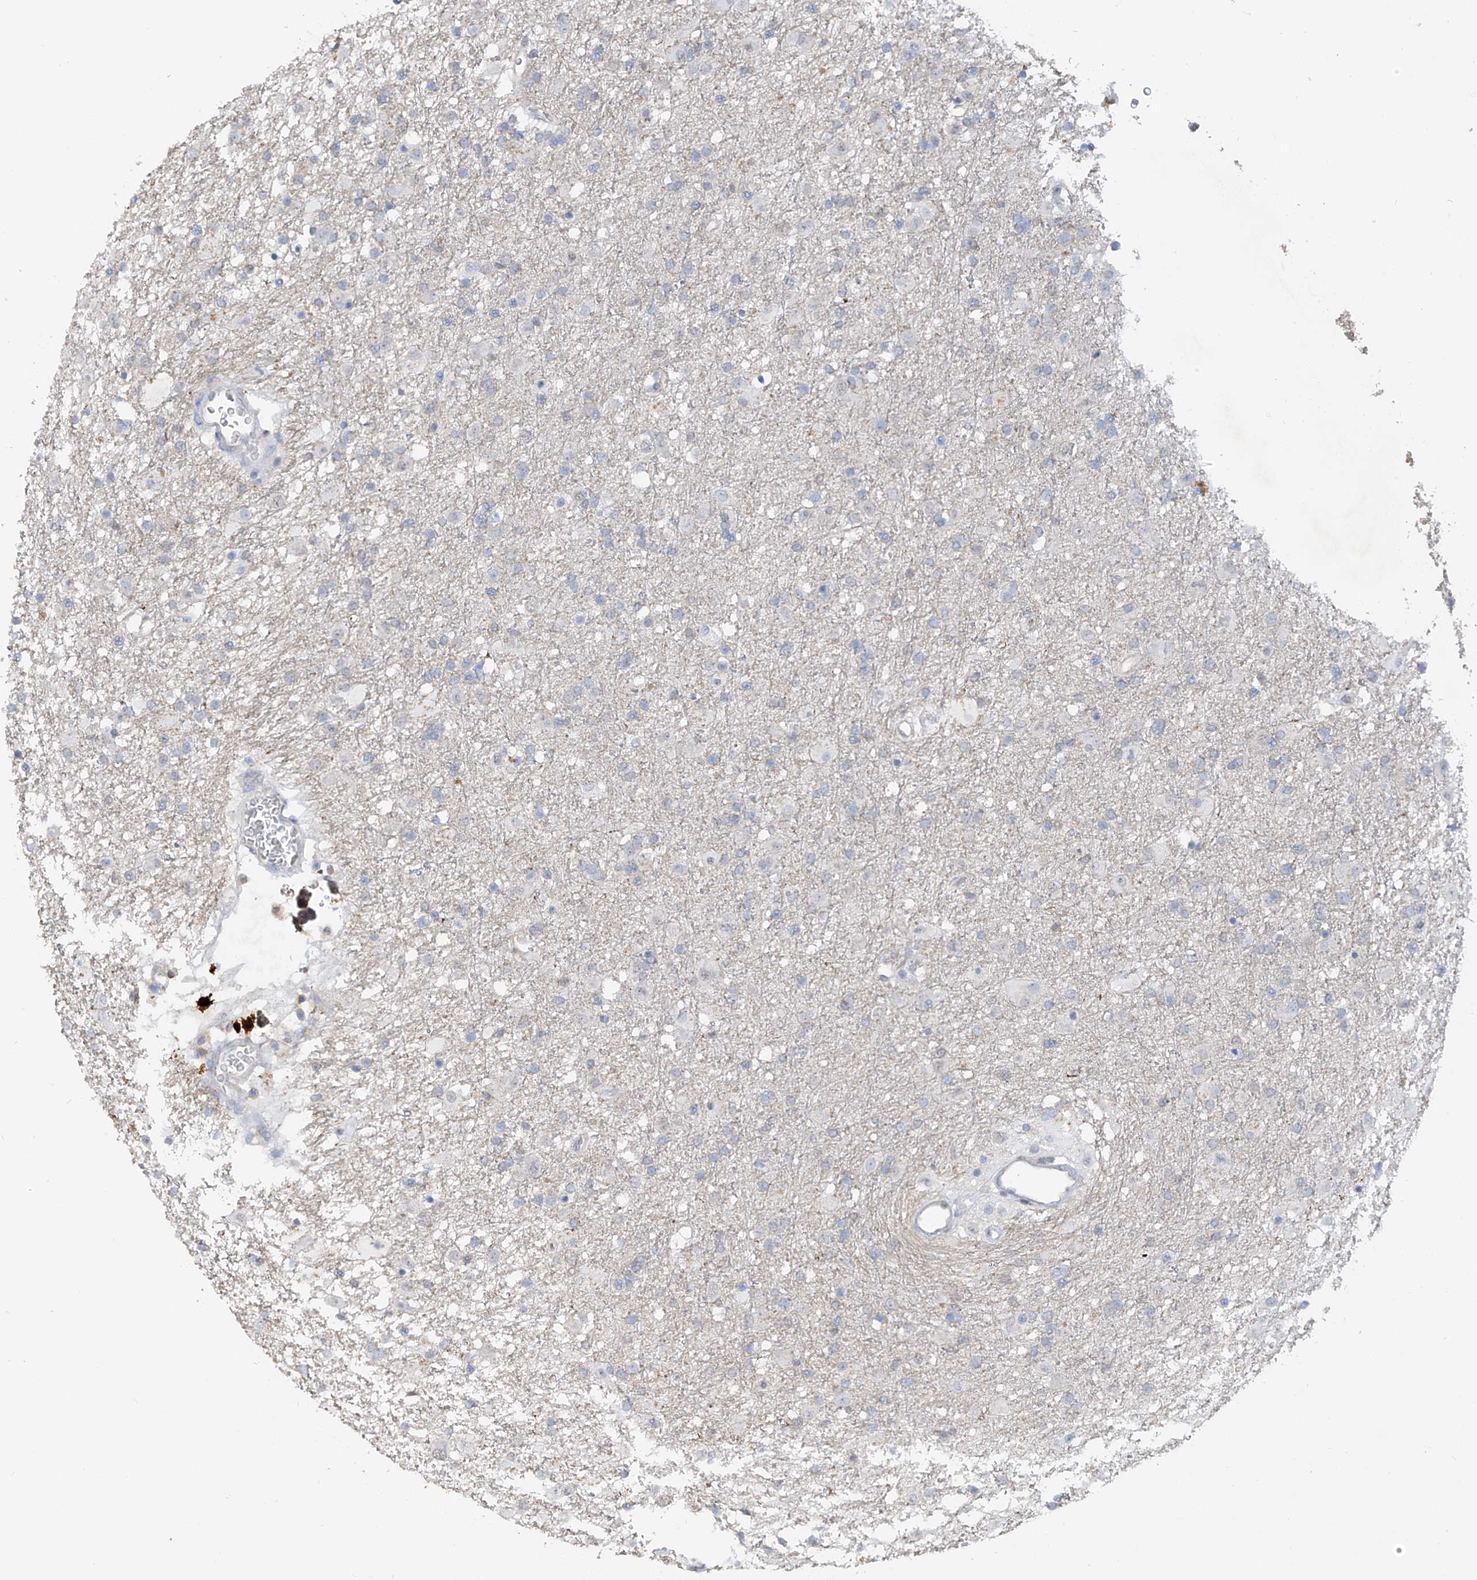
{"staining": {"intensity": "negative", "quantity": "none", "location": "none"}, "tissue": "glioma", "cell_type": "Tumor cells", "image_type": "cancer", "snomed": [{"axis": "morphology", "description": "Glioma, malignant, Low grade"}, {"axis": "topography", "description": "Brain"}], "caption": "Low-grade glioma (malignant) stained for a protein using IHC demonstrates no positivity tumor cells.", "gene": "HAS3", "patient": {"sex": "male", "age": 65}}